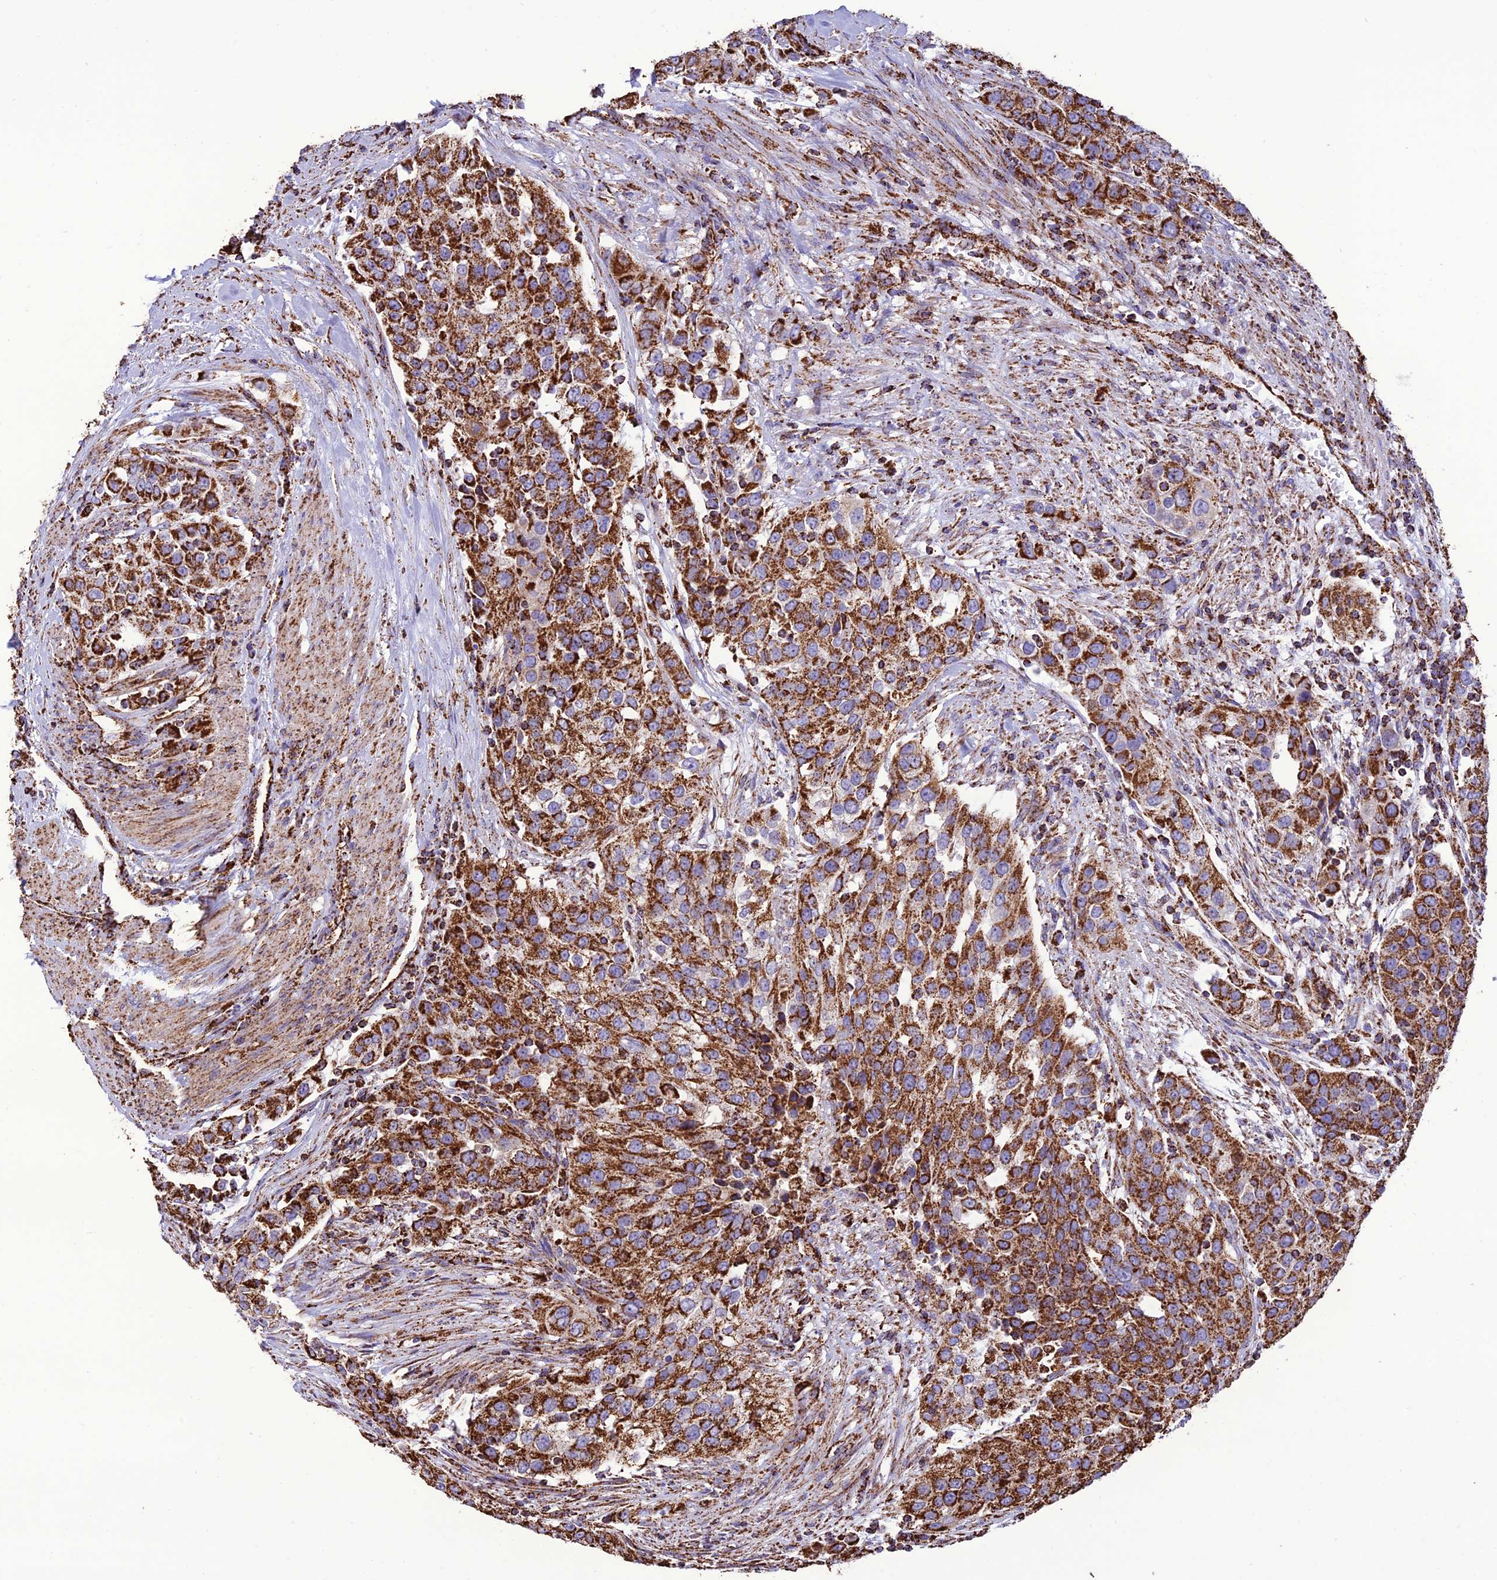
{"staining": {"intensity": "strong", "quantity": ">75%", "location": "cytoplasmic/membranous"}, "tissue": "urothelial cancer", "cell_type": "Tumor cells", "image_type": "cancer", "snomed": [{"axis": "morphology", "description": "Urothelial carcinoma, High grade"}, {"axis": "topography", "description": "Urinary bladder"}], "caption": "Brown immunohistochemical staining in urothelial cancer shows strong cytoplasmic/membranous staining in about >75% of tumor cells.", "gene": "NDUFAF1", "patient": {"sex": "female", "age": 80}}